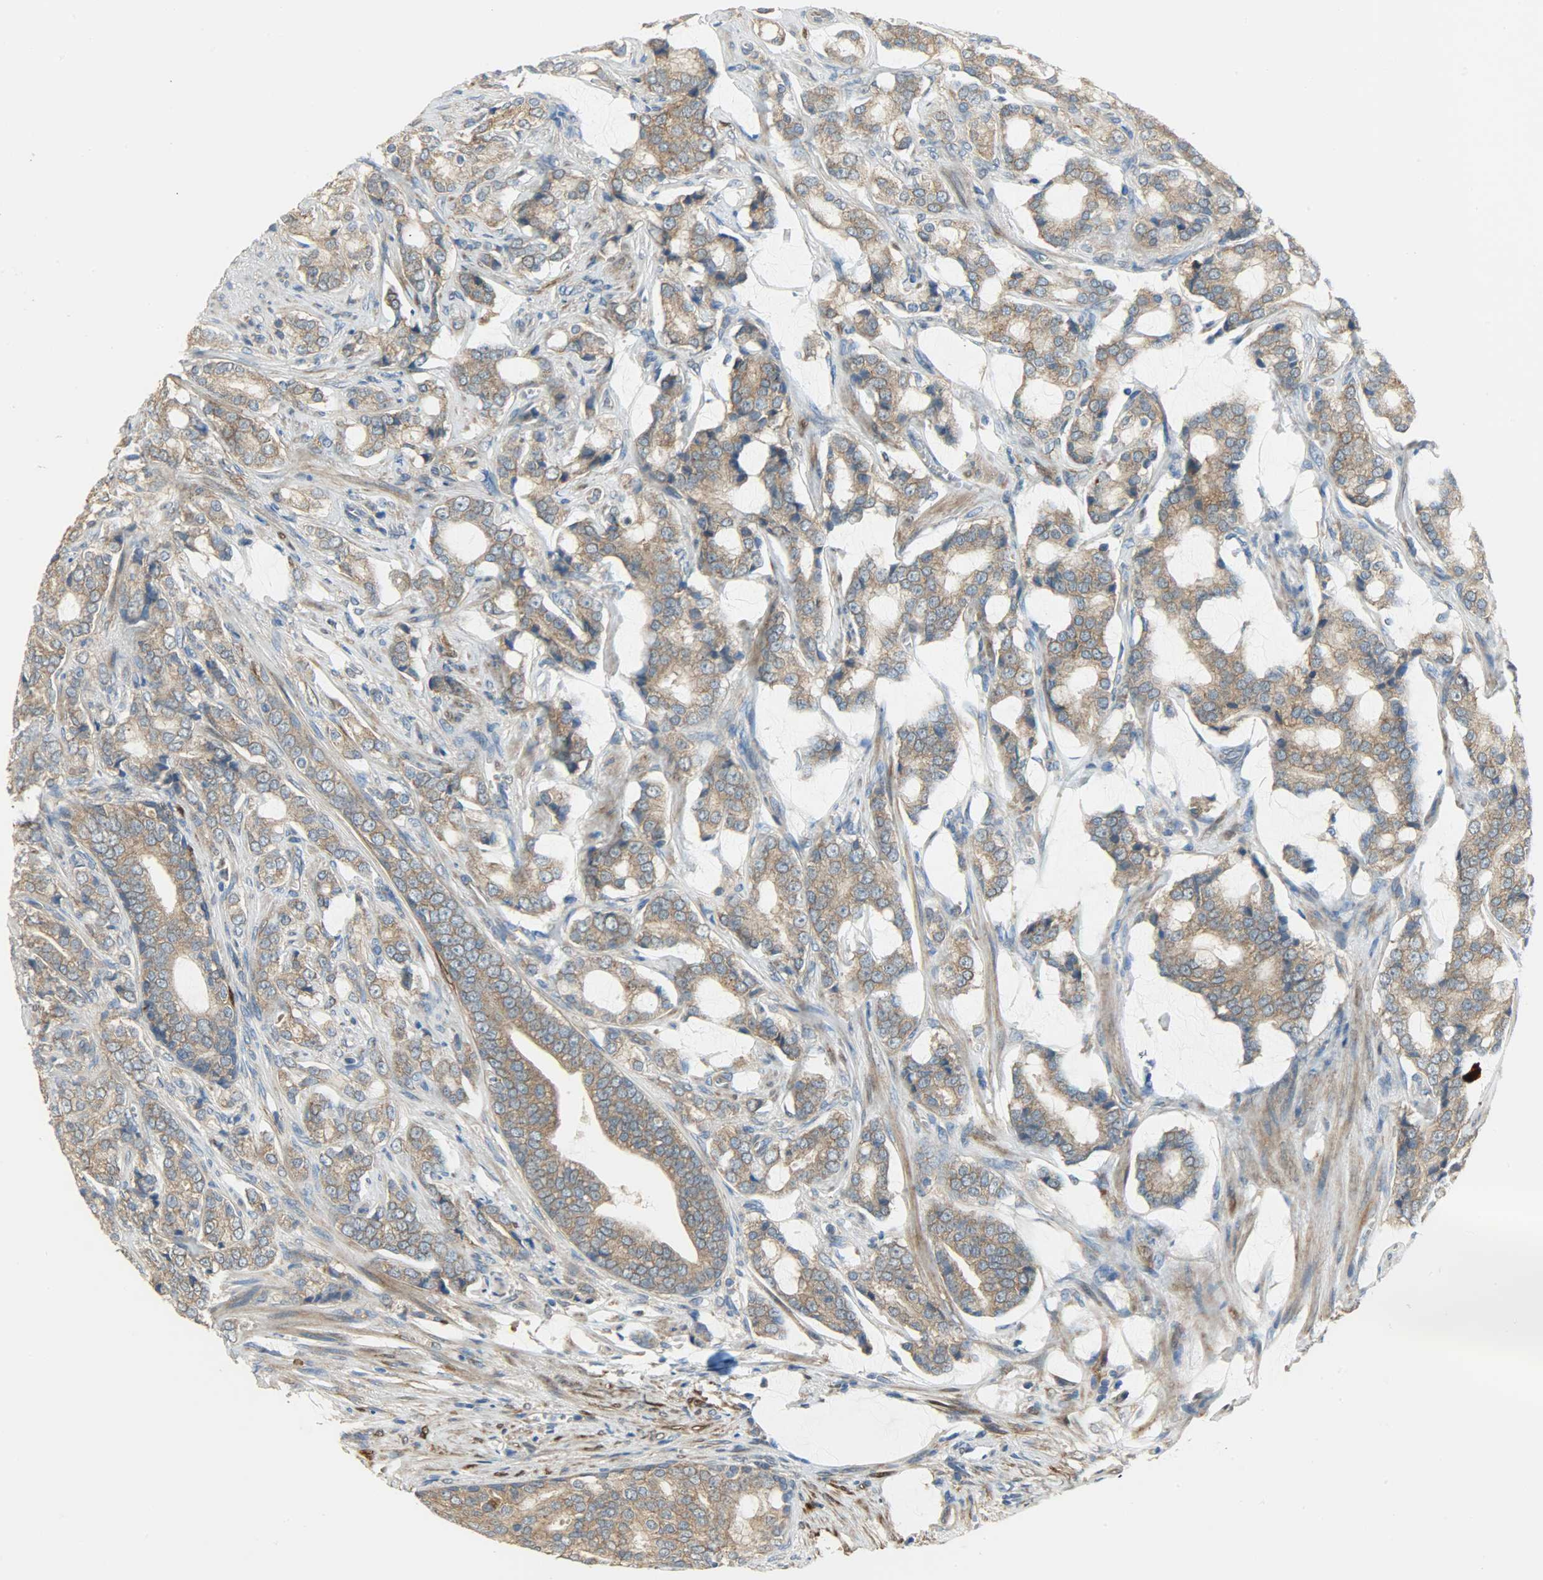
{"staining": {"intensity": "moderate", "quantity": ">75%", "location": "cytoplasmic/membranous"}, "tissue": "prostate cancer", "cell_type": "Tumor cells", "image_type": "cancer", "snomed": [{"axis": "morphology", "description": "Adenocarcinoma, Low grade"}, {"axis": "topography", "description": "Prostate"}], "caption": "Immunohistochemistry micrograph of neoplastic tissue: human prostate cancer (adenocarcinoma (low-grade)) stained using immunohistochemistry displays medium levels of moderate protein expression localized specifically in the cytoplasmic/membranous of tumor cells, appearing as a cytoplasmic/membranous brown color.", "gene": "C1orf198", "patient": {"sex": "male", "age": 58}}